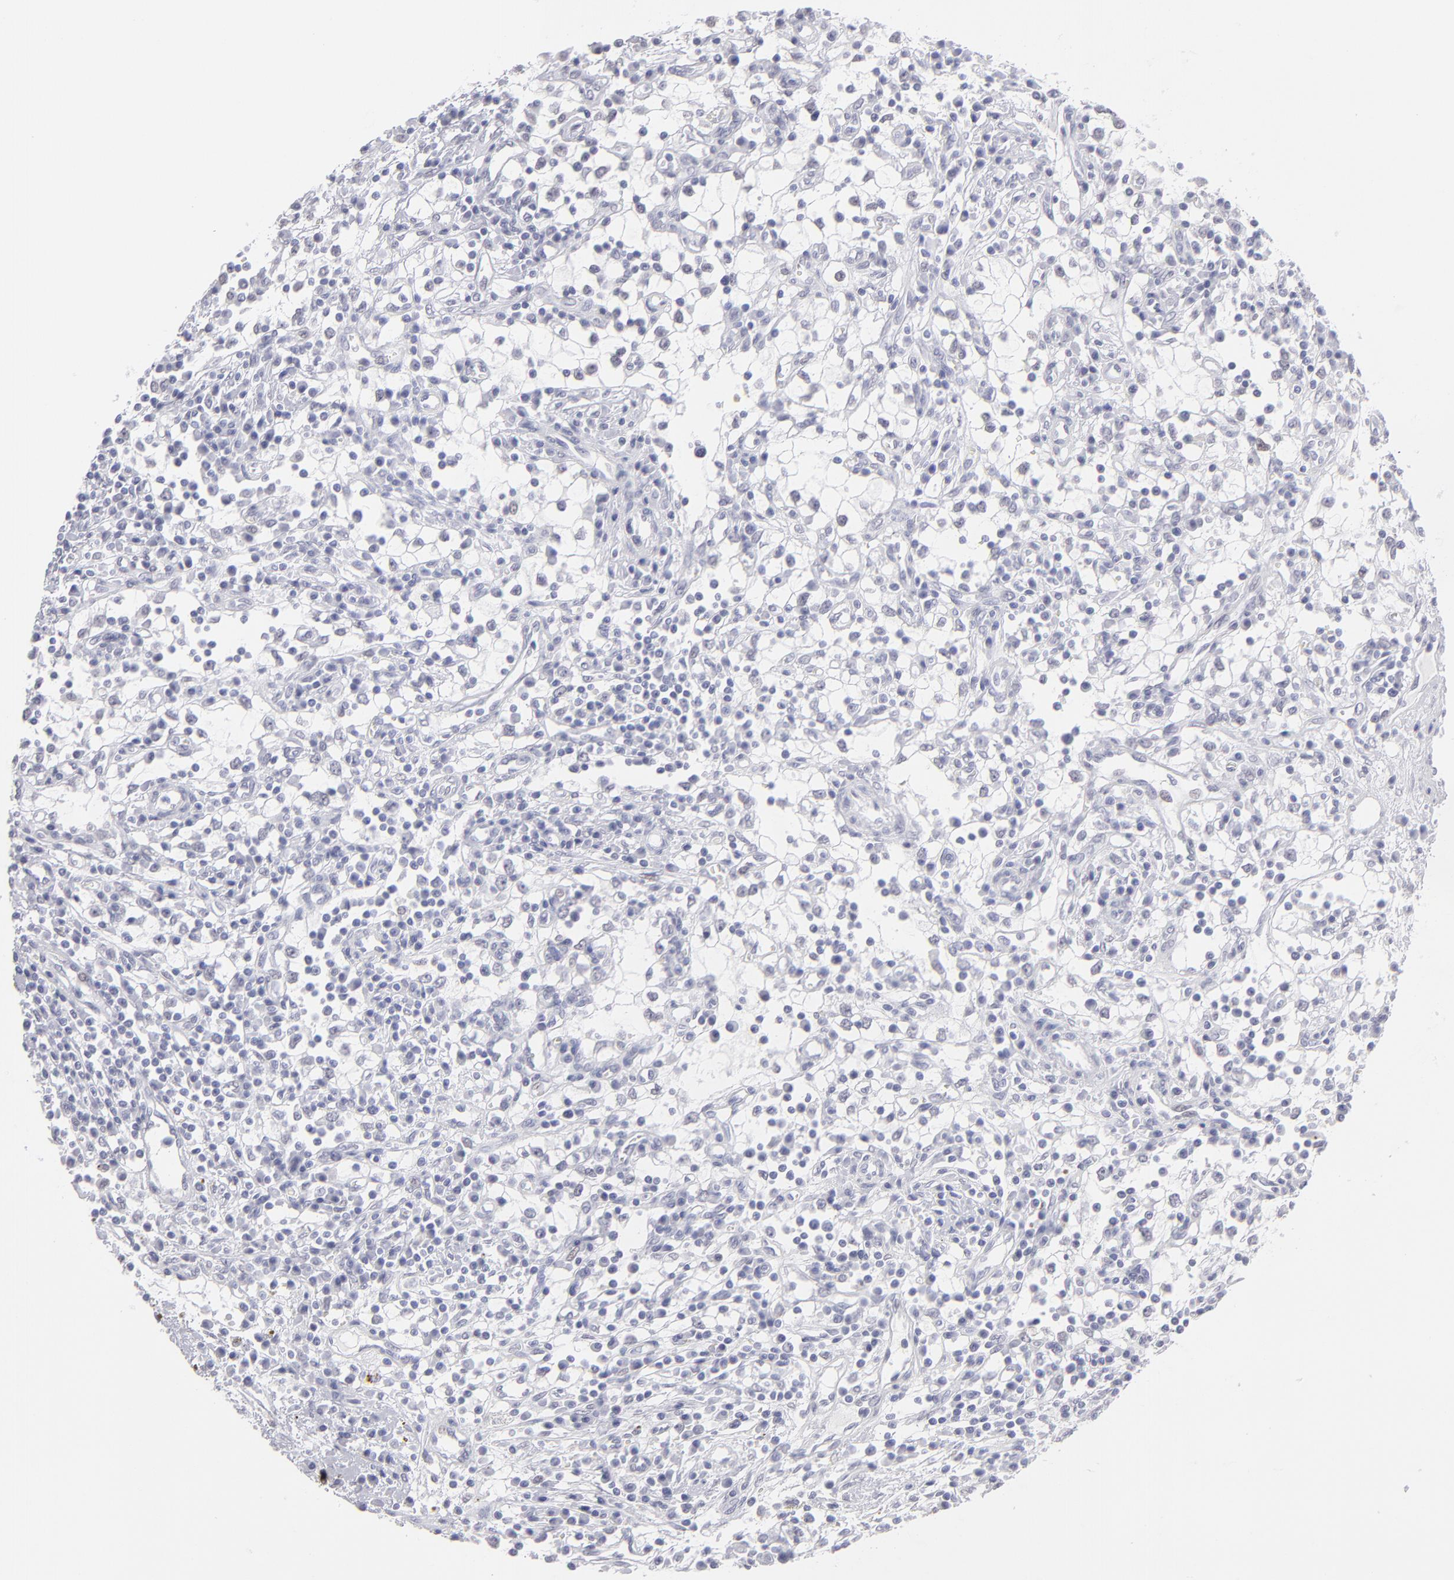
{"staining": {"intensity": "negative", "quantity": "none", "location": "none"}, "tissue": "renal cancer", "cell_type": "Tumor cells", "image_type": "cancer", "snomed": [{"axis": "morphology", "description": "Adenocarcinoma, NOS"}, {"axis": "topography", "description": "Kidney"}], "caption": "This photomicrograph is of renal cancer stained with immunohistochemistry to label a protein in brown with the nuclei are counter-stained blue. There is no positivity in tumor cells.", "gene": "ALDOB", "patient": {"sex": "male", "age": 82}}